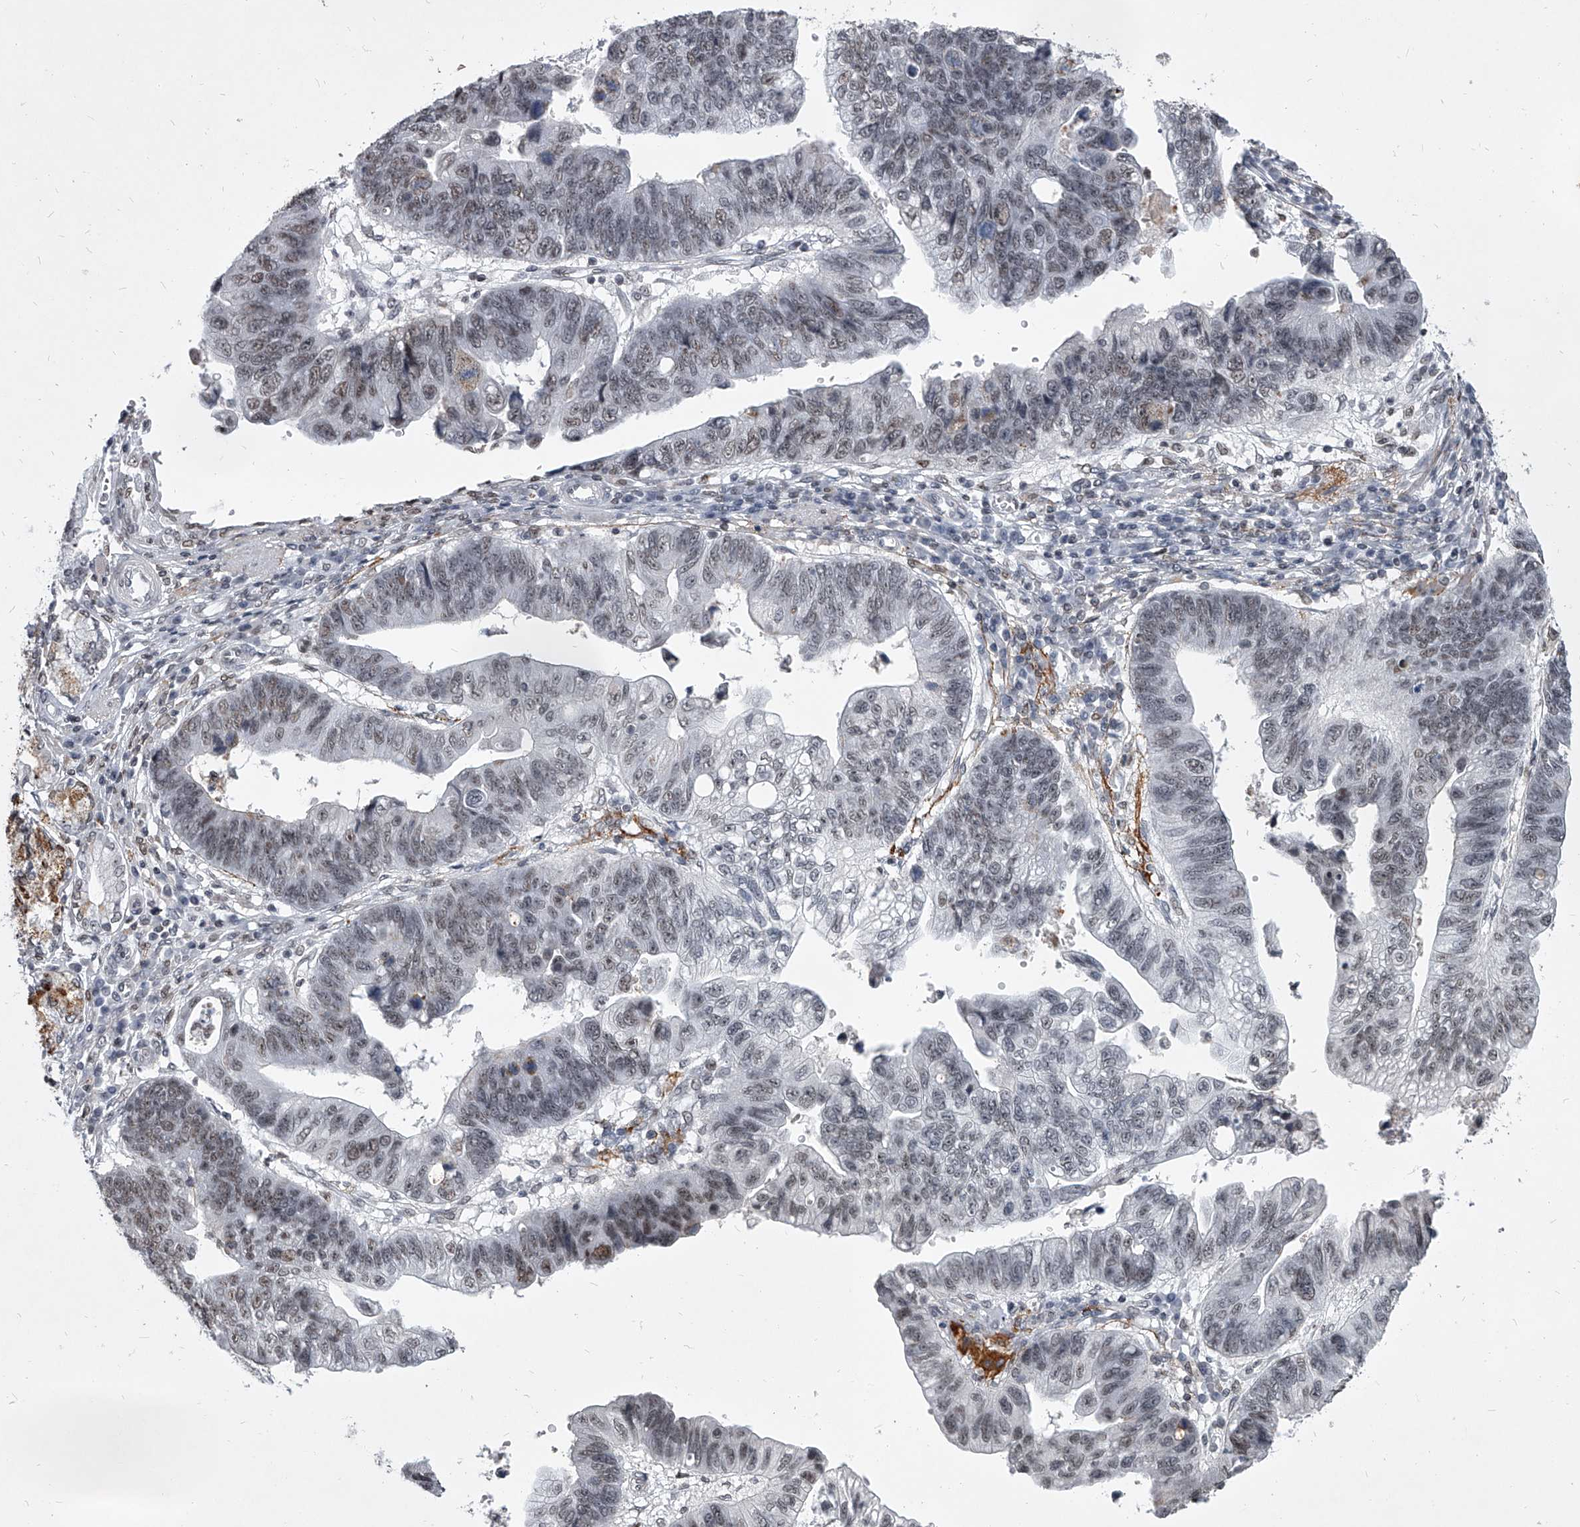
{"staining": {"intensity": "moderate", "quantity": "<25%", "location": "nuclear"}, "tissue": "stomach cancer", "cell_type": "Tumor cells", "image_type": "cancer", "snomed": [{"axis": "morphology", "description": "Adenocarcinoma, NOS"}, {"axis": "topography", "description": "Stomach"}], "caption": "Immunohistochemical staining of human stomach cancer (adenocarcinoma) shows moderate nuclear protein staining in about <25% of tumor cells.", "gene": "PPIL4", "patient": {"sex": "male", "age": 59}}